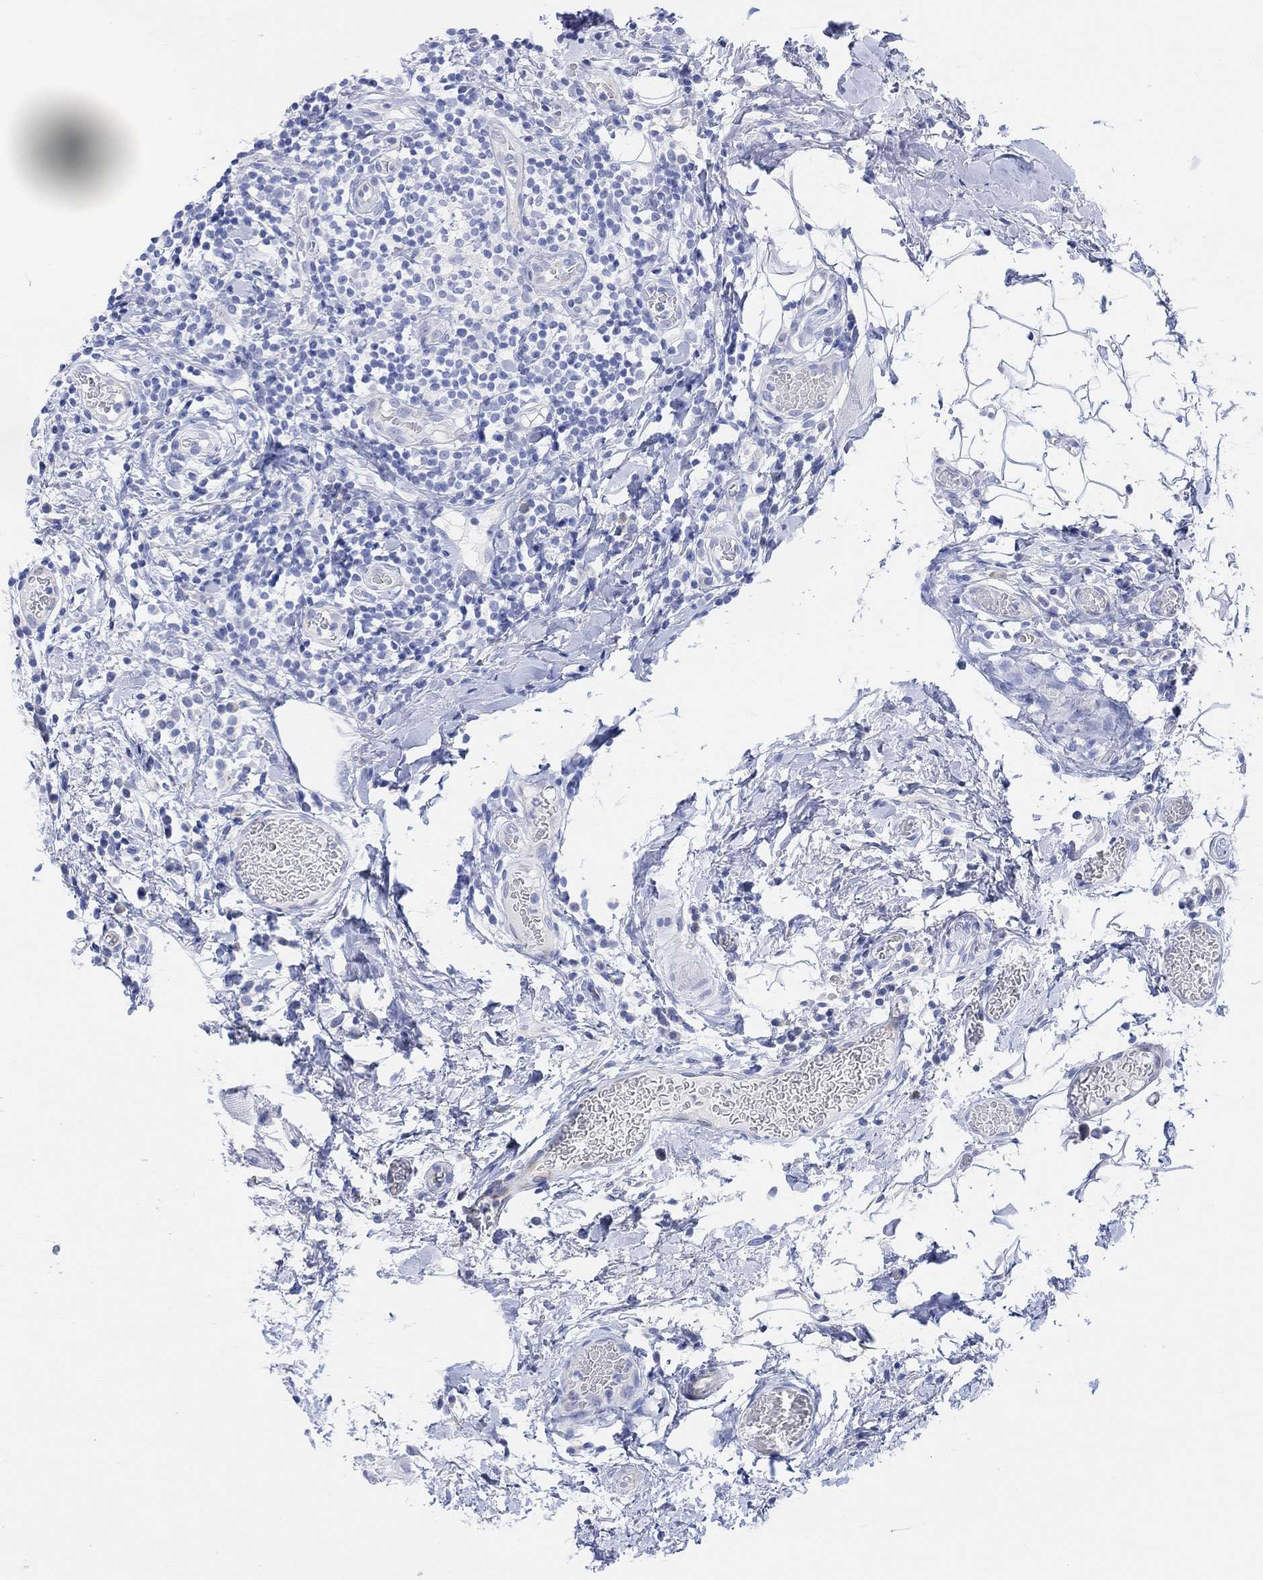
{"staining": {"intensity": "negative", "quantity": "none", "location": "none"}, "tissue": "oral mucosa", "cell_type": "Squamous epithelial cells", "image_type": "normal", "snomed": [{"axis": "morphology", "description": "Normal tissue, NOS"}, {"axis": "morphology", "description": "Squamous cell carcinoma, NOS"}, {"axis": "topography", "description": "Oral tissue"}, {"axis": "topography", "description": "Head-Neck"}], "caption": "The immunohistochemistry (IHC) micrograph has no significant staining in squamous epithelial cells of oral mucosa.", "gene": "GNG13", "patient": {"sex": "male", "age": 69}}